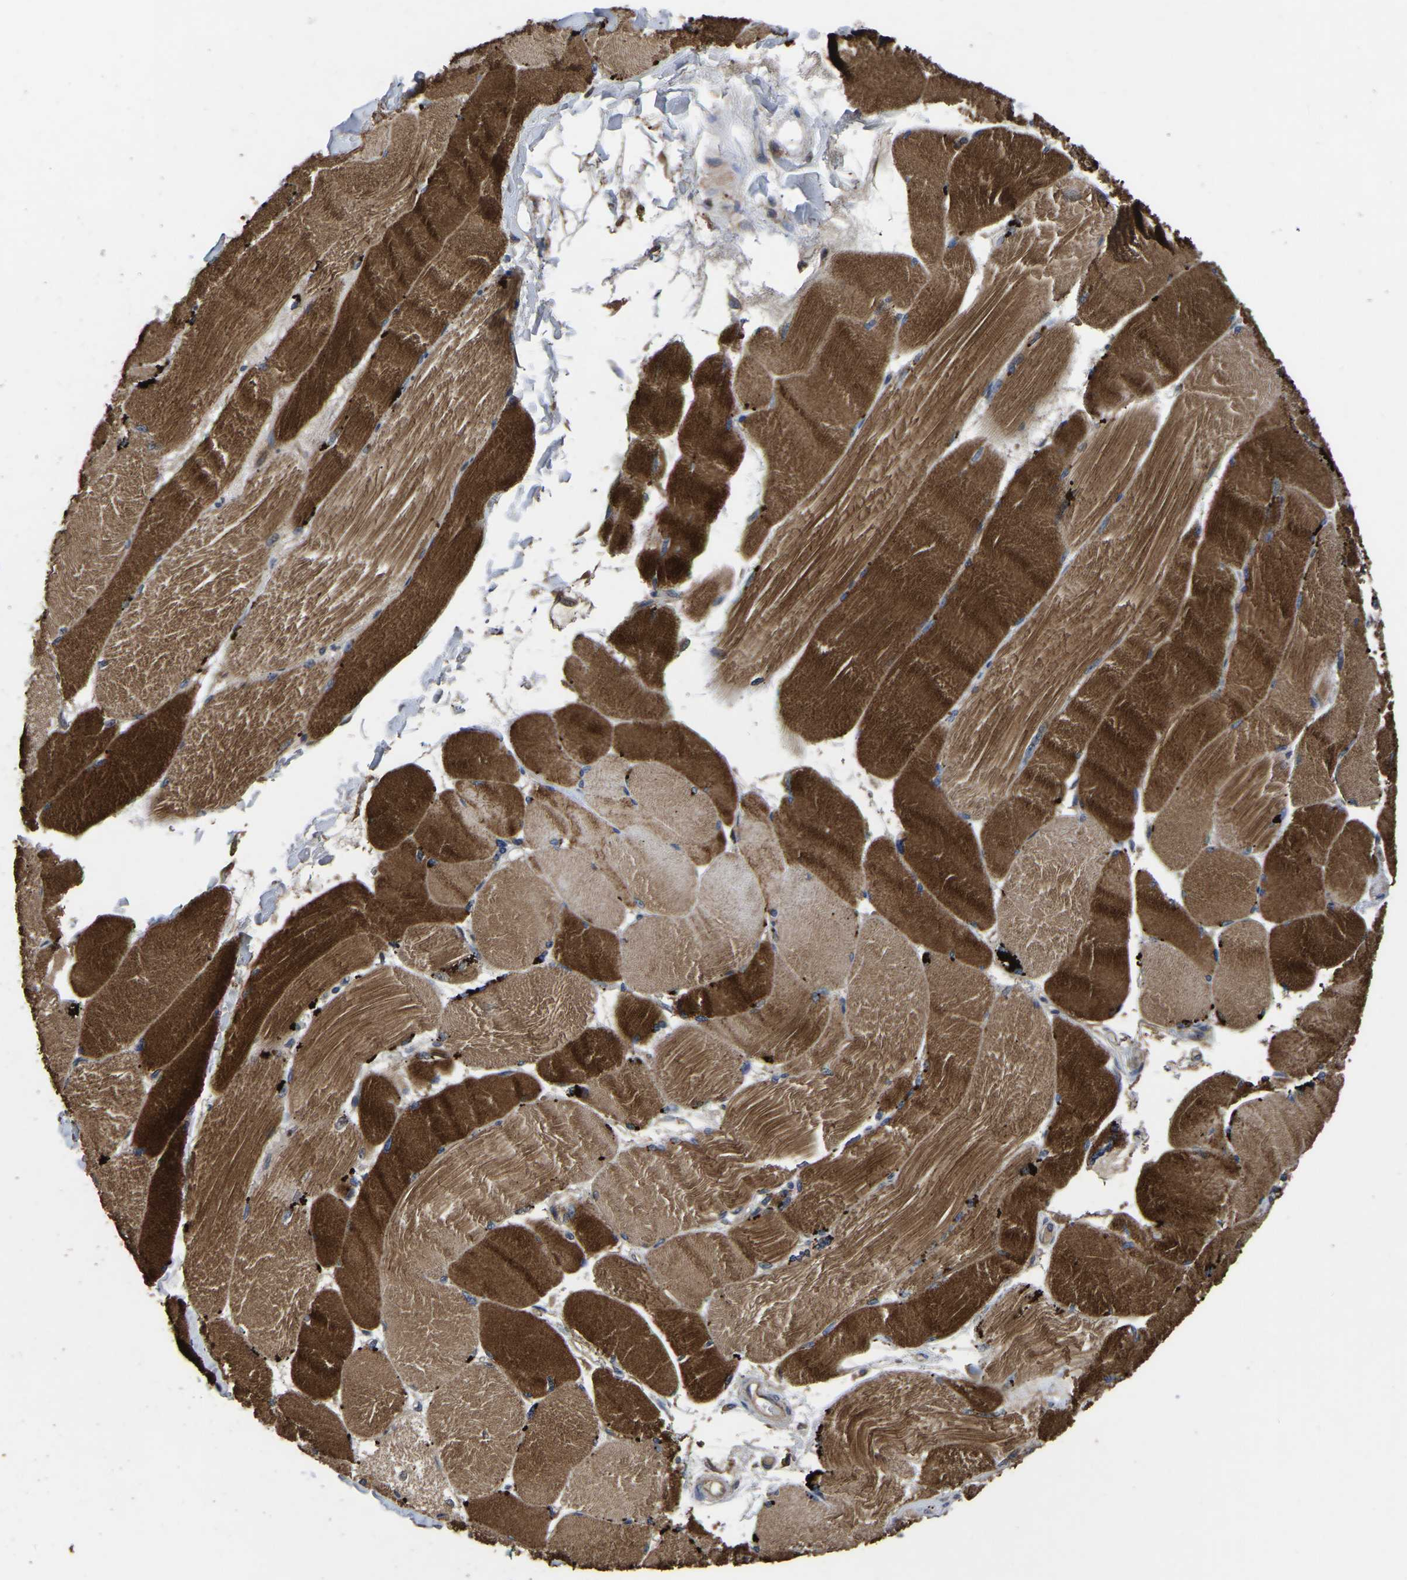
{"staining": {"intensity": "strong", "quantity": ">75%", "location": "cytoplasmic/membranous"}, "tissue": "skeletal muscle", "cell_type": "Myocytes", "image_type": "normal", "snomed": [{"axis": "morphology", "description": "Normal tissue, NOS"}, {"axis": "topography", "description": "Skin"}, {"axis": "topography", "description": "Skeletal muscle"}], "caption": "Protein analysis of normal skeletal muscle exhibits strong cytoplasmic/membranous expression in approximately >75% of myocytes. (Brightfield microscopy of DAB IHC at high magnification).", "gene": "CRYZL1", "patient": {"sex": "male", "age": 83}}